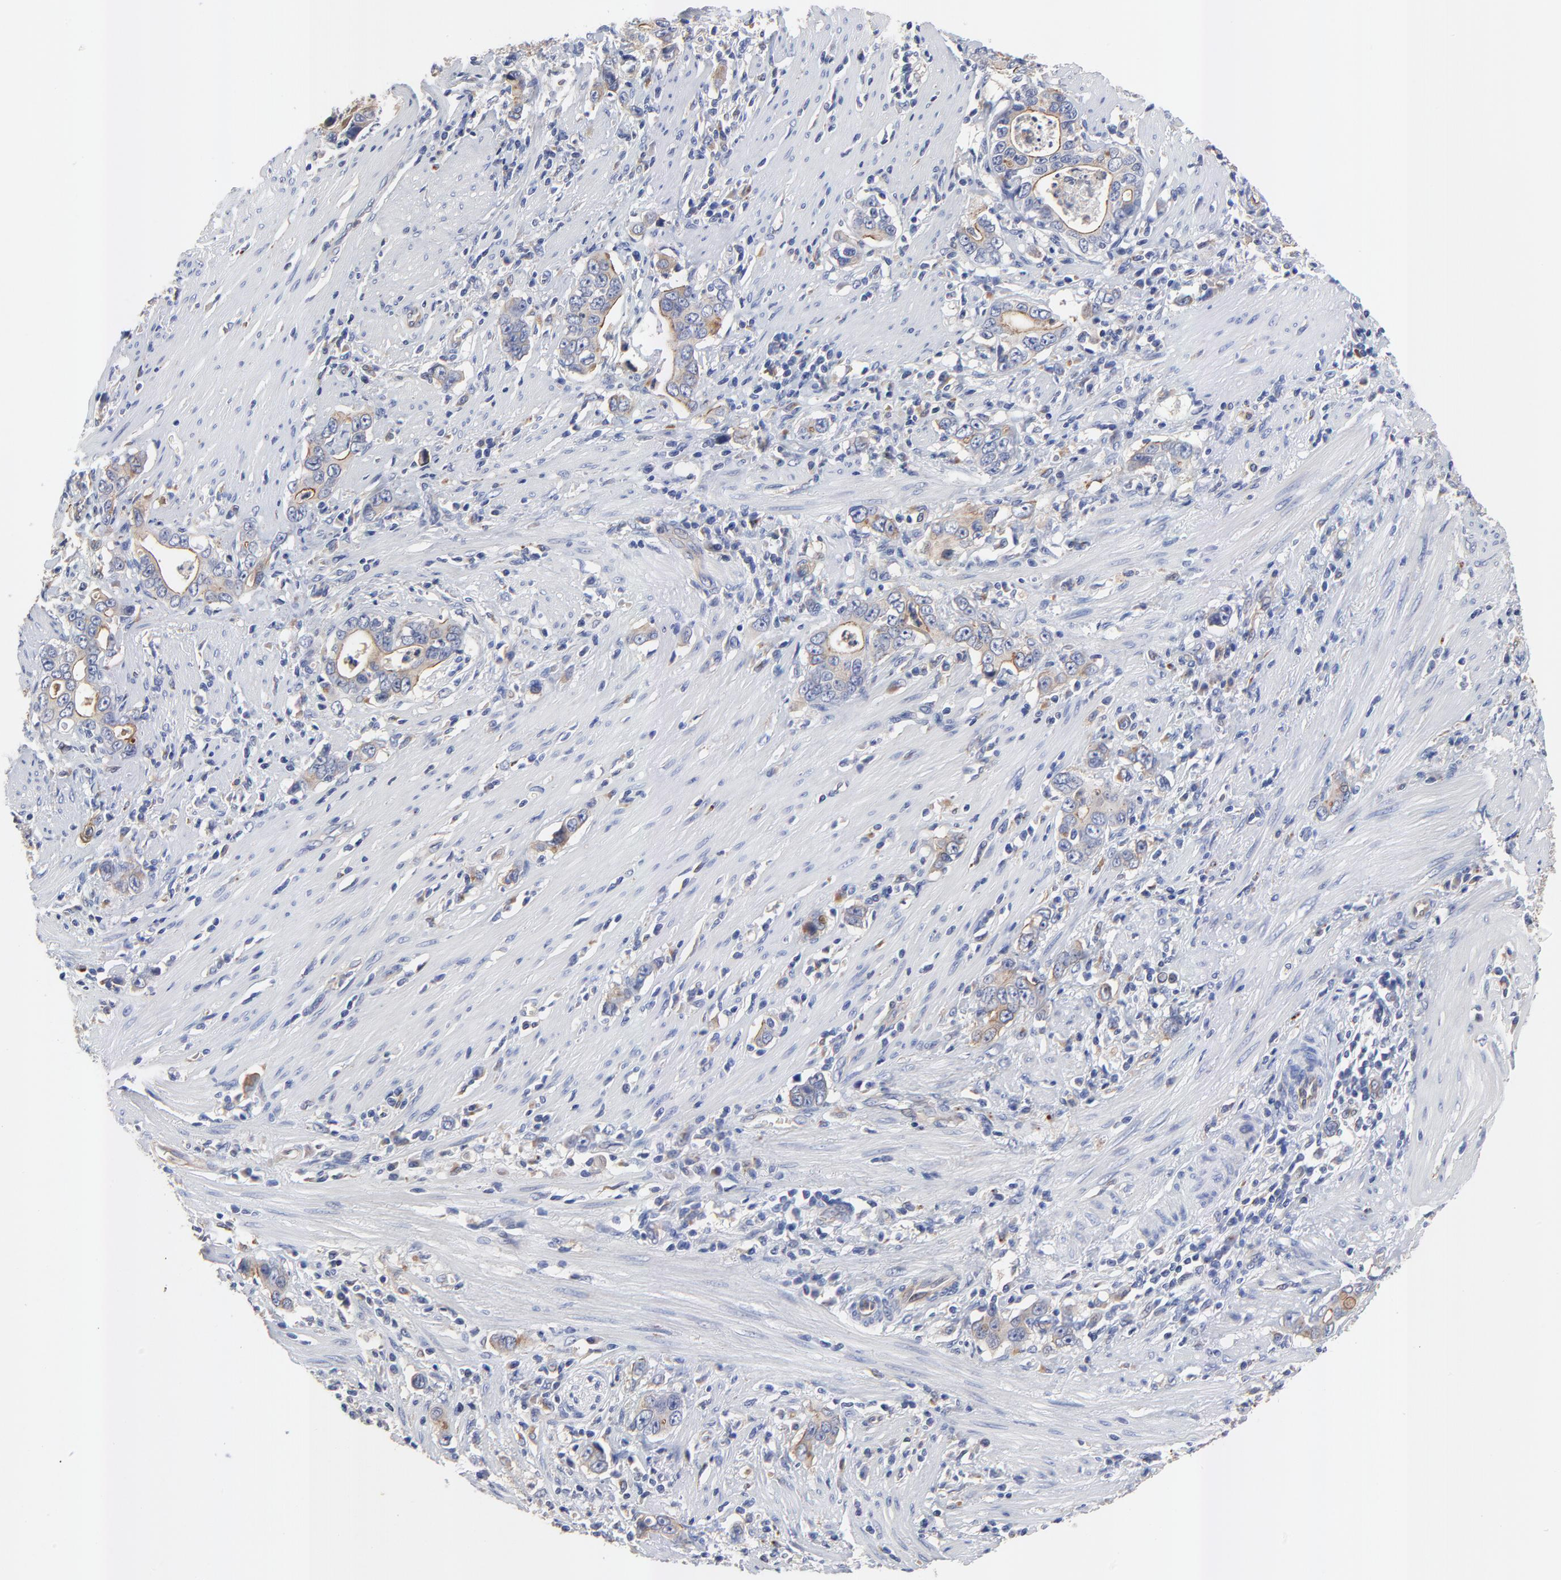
{"staining": {"intensity": "weak", "quantity": "25%-75%", "location": "cytoplasmic/membranous"}, "tissue": "stomach cancer", "cell_type": "Tumor cells", "image_type": "cancer", "snomed": [{"axis": "morphology", "description": "Adenocarcinoma, NOS"}, {"axis": "topography", "description": "Stomach, lower"}], "caption": "Tumor cells demonstrate low levels of weak cytoplasmic/membranous staining in approximately 25%-75% of cells in human stomach cancer (adenocarcinoma). Ihc stains the protein in brown and the nuclei are stained blue.", "gene": "FBXL2", "patient": {"sex": "female", "age": 72}}